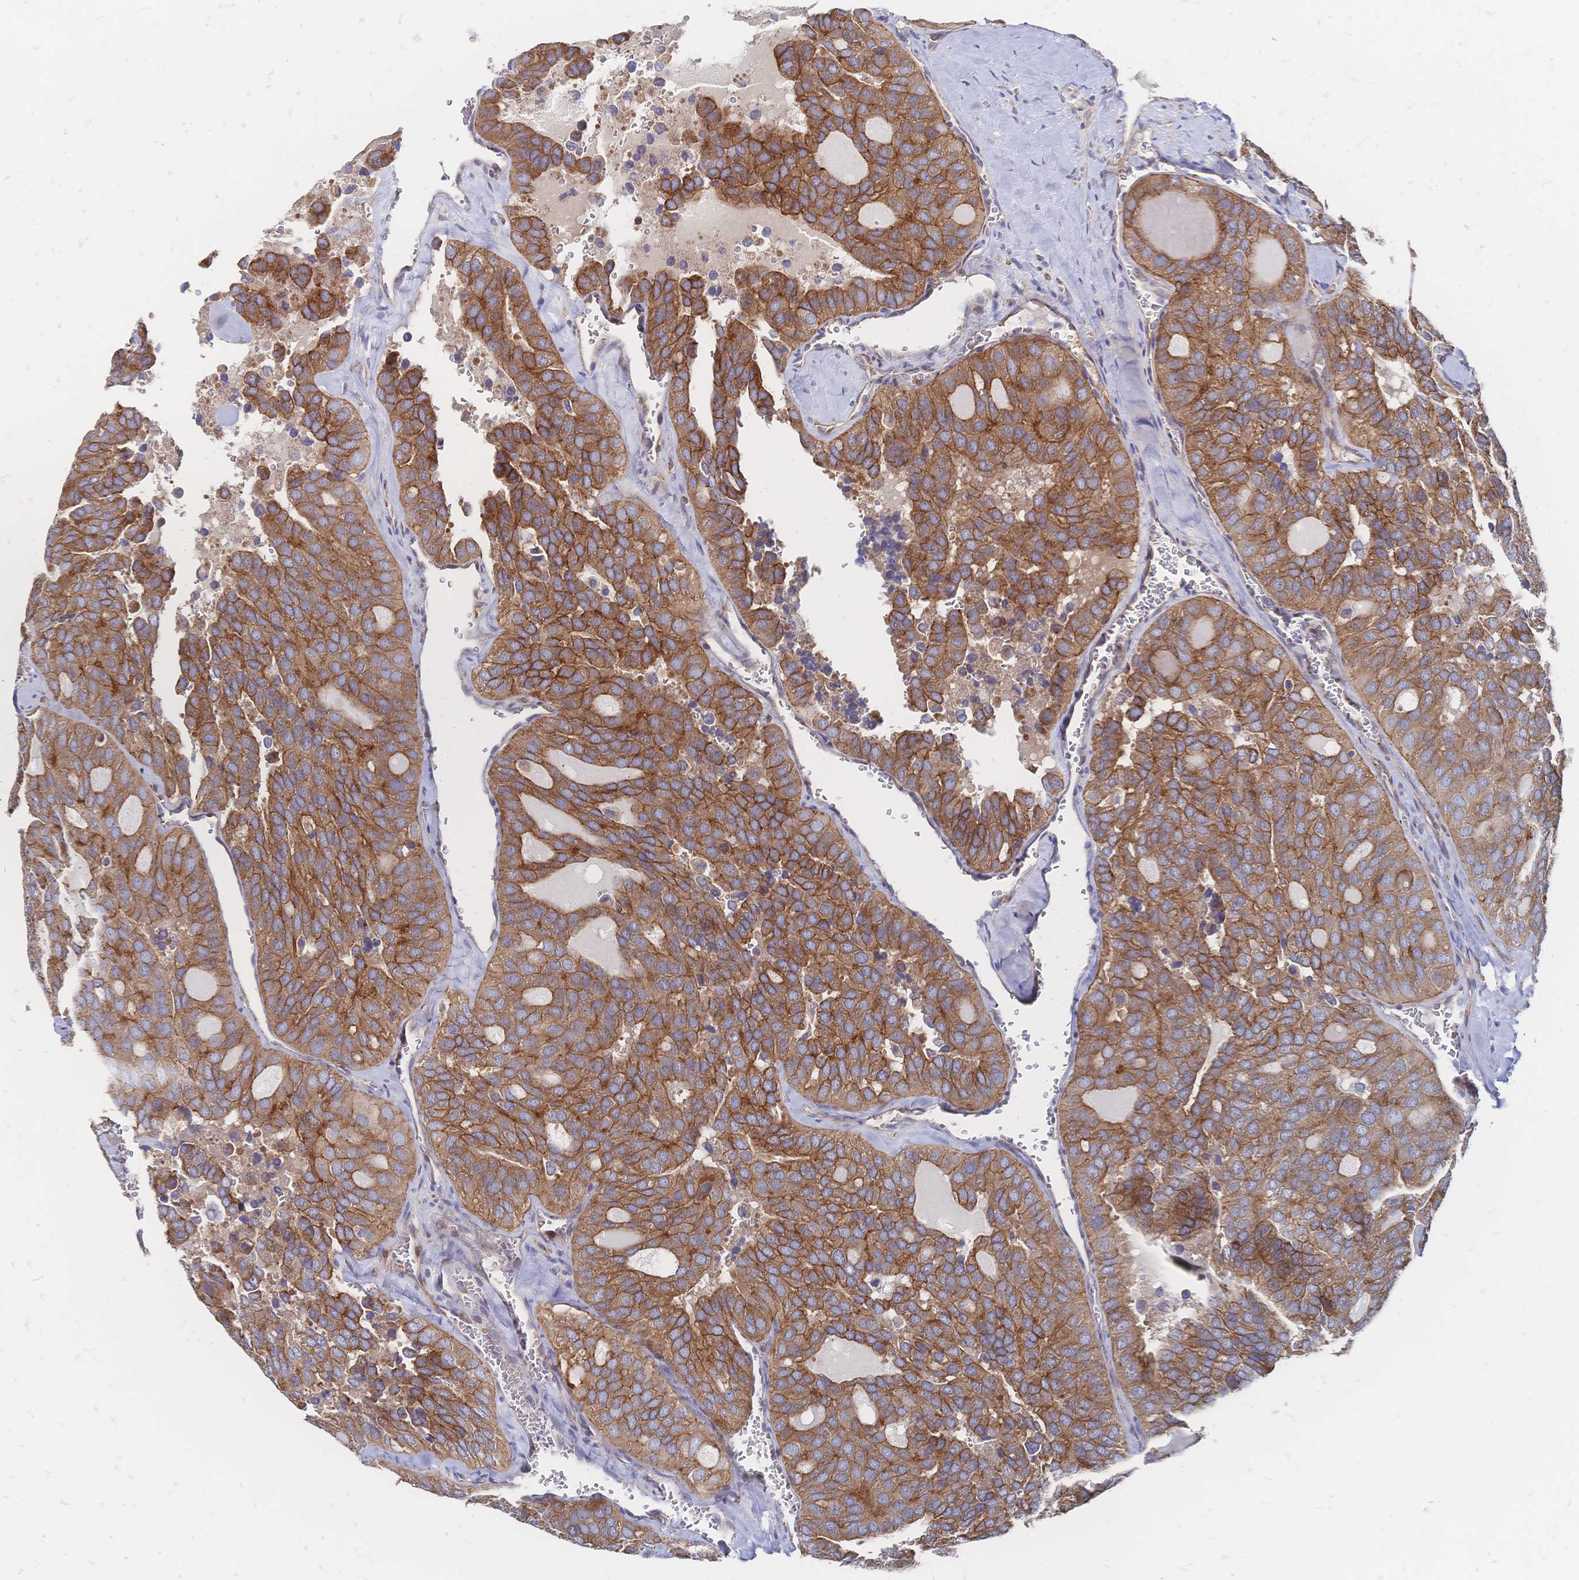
{"staining": {"intensity": "strong", "quantity": ">75%", "location": "cytoplasmic/membranous"}, "tissue": "thyroid cancer", "cell_type": "Tumor cells", "image_type": "cancer", "snomed": [{"axis": "morphology", "description": "Follicular adenoma carcinoma, NOS"}, {"axis": "topography", "description": "Thyroid gland"}], "caption": "DAB immunohistochemical staining of human thyroid cancer (follicular adenoma carcinoma) demonstrates strong cytoplasmic/membranous protein expression in about >75% of tumor cells.", "gene": "SORBS1", "patient": {"sex": "male", "age": 75}}